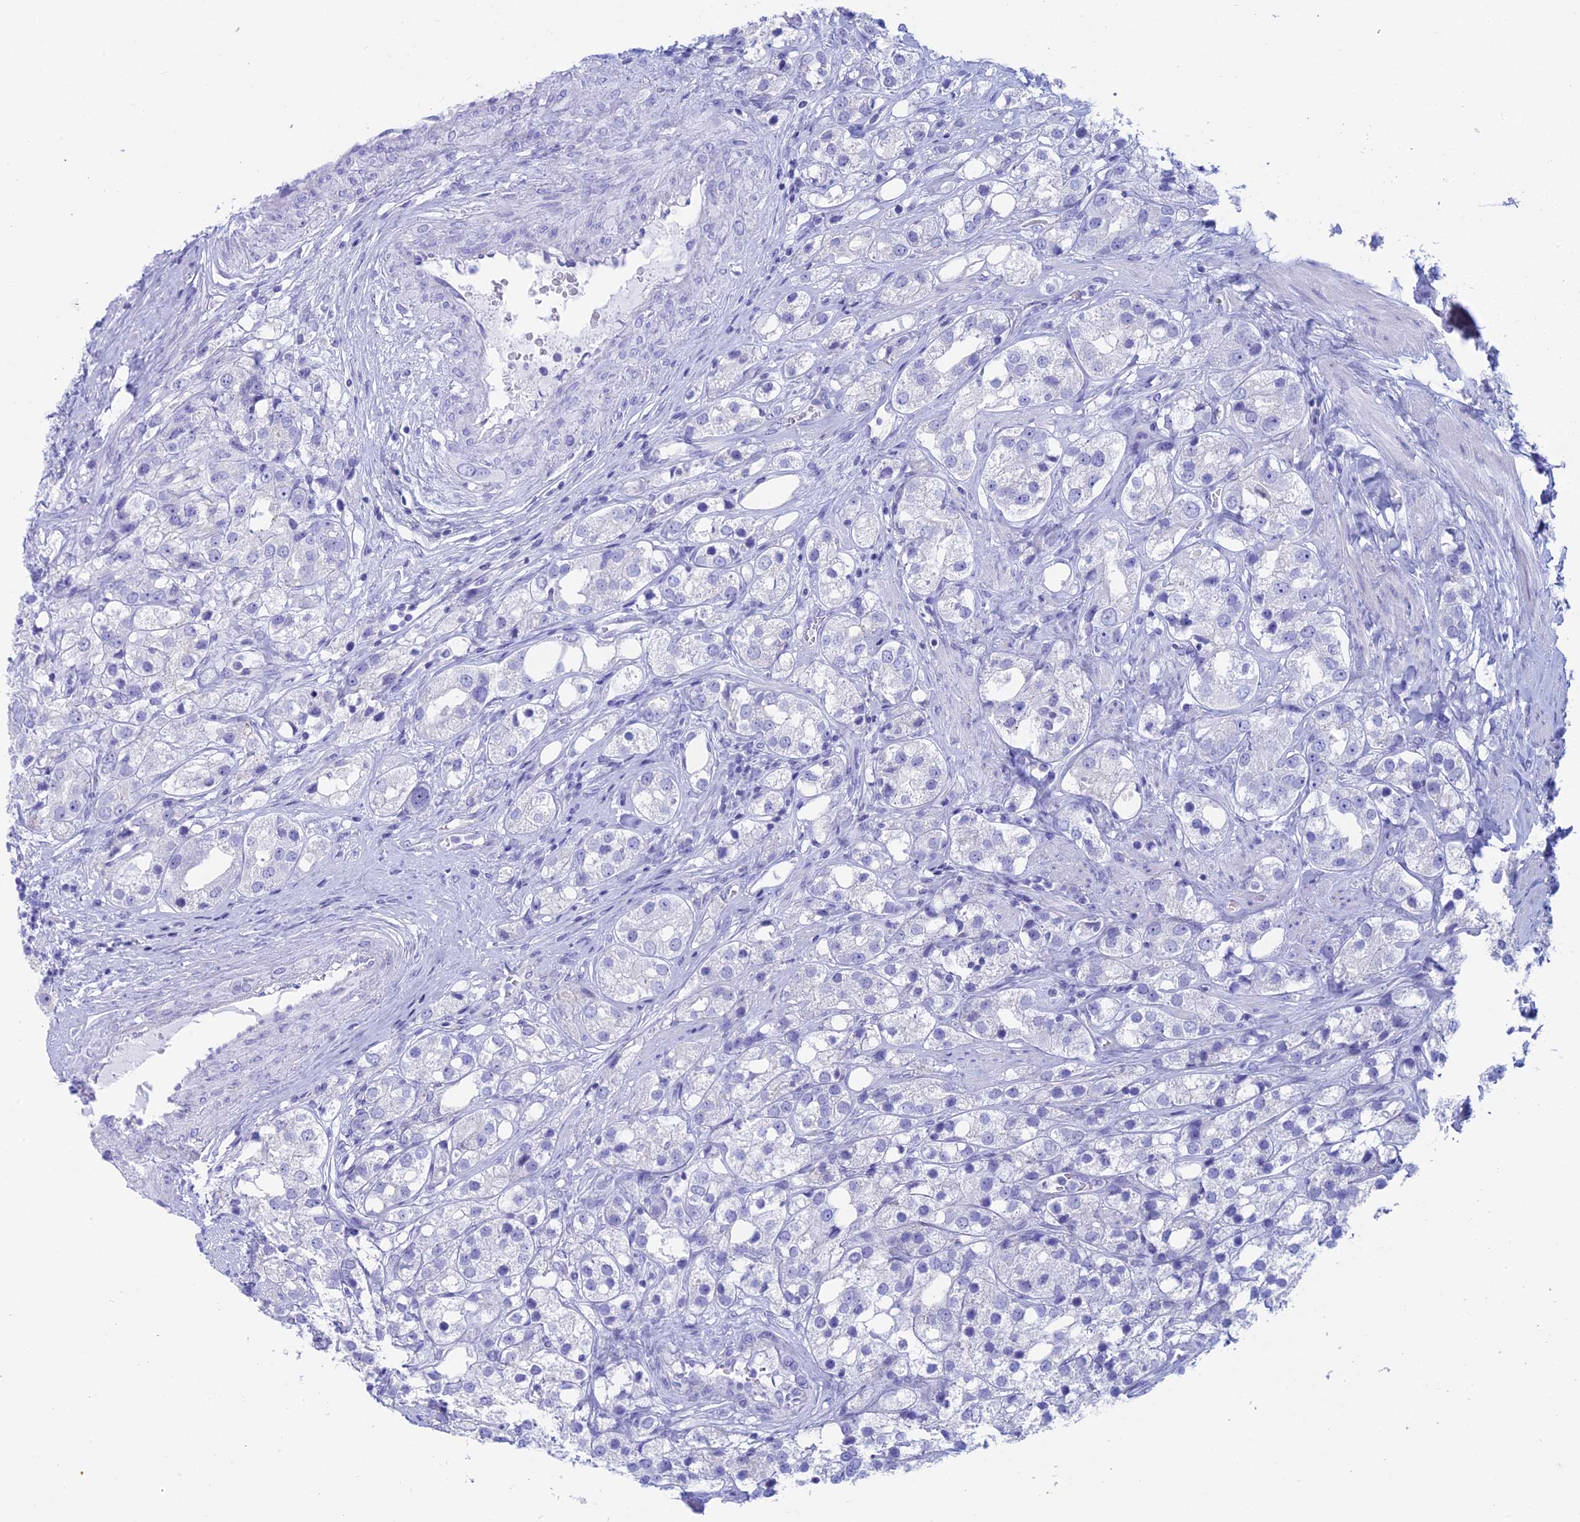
{"staining": {"intensity": "negative", "quantity": "none", "location": "none"}, "tissue": "prostate cancer", "cell_type": "Tumor cells", "image_type": "cancer", "snomed": [{"axis": "morphology", "description": "Adenocarcinoma, NOS"}, {"axis": "topography", "description": "Prostate"}], "caption": "This is an IHC photomicrograph of adenocarcinoma (prostate). There is no expression in tumor cells.", "gene": "RP1", "patient": {"sex": "male", "age": 79}}